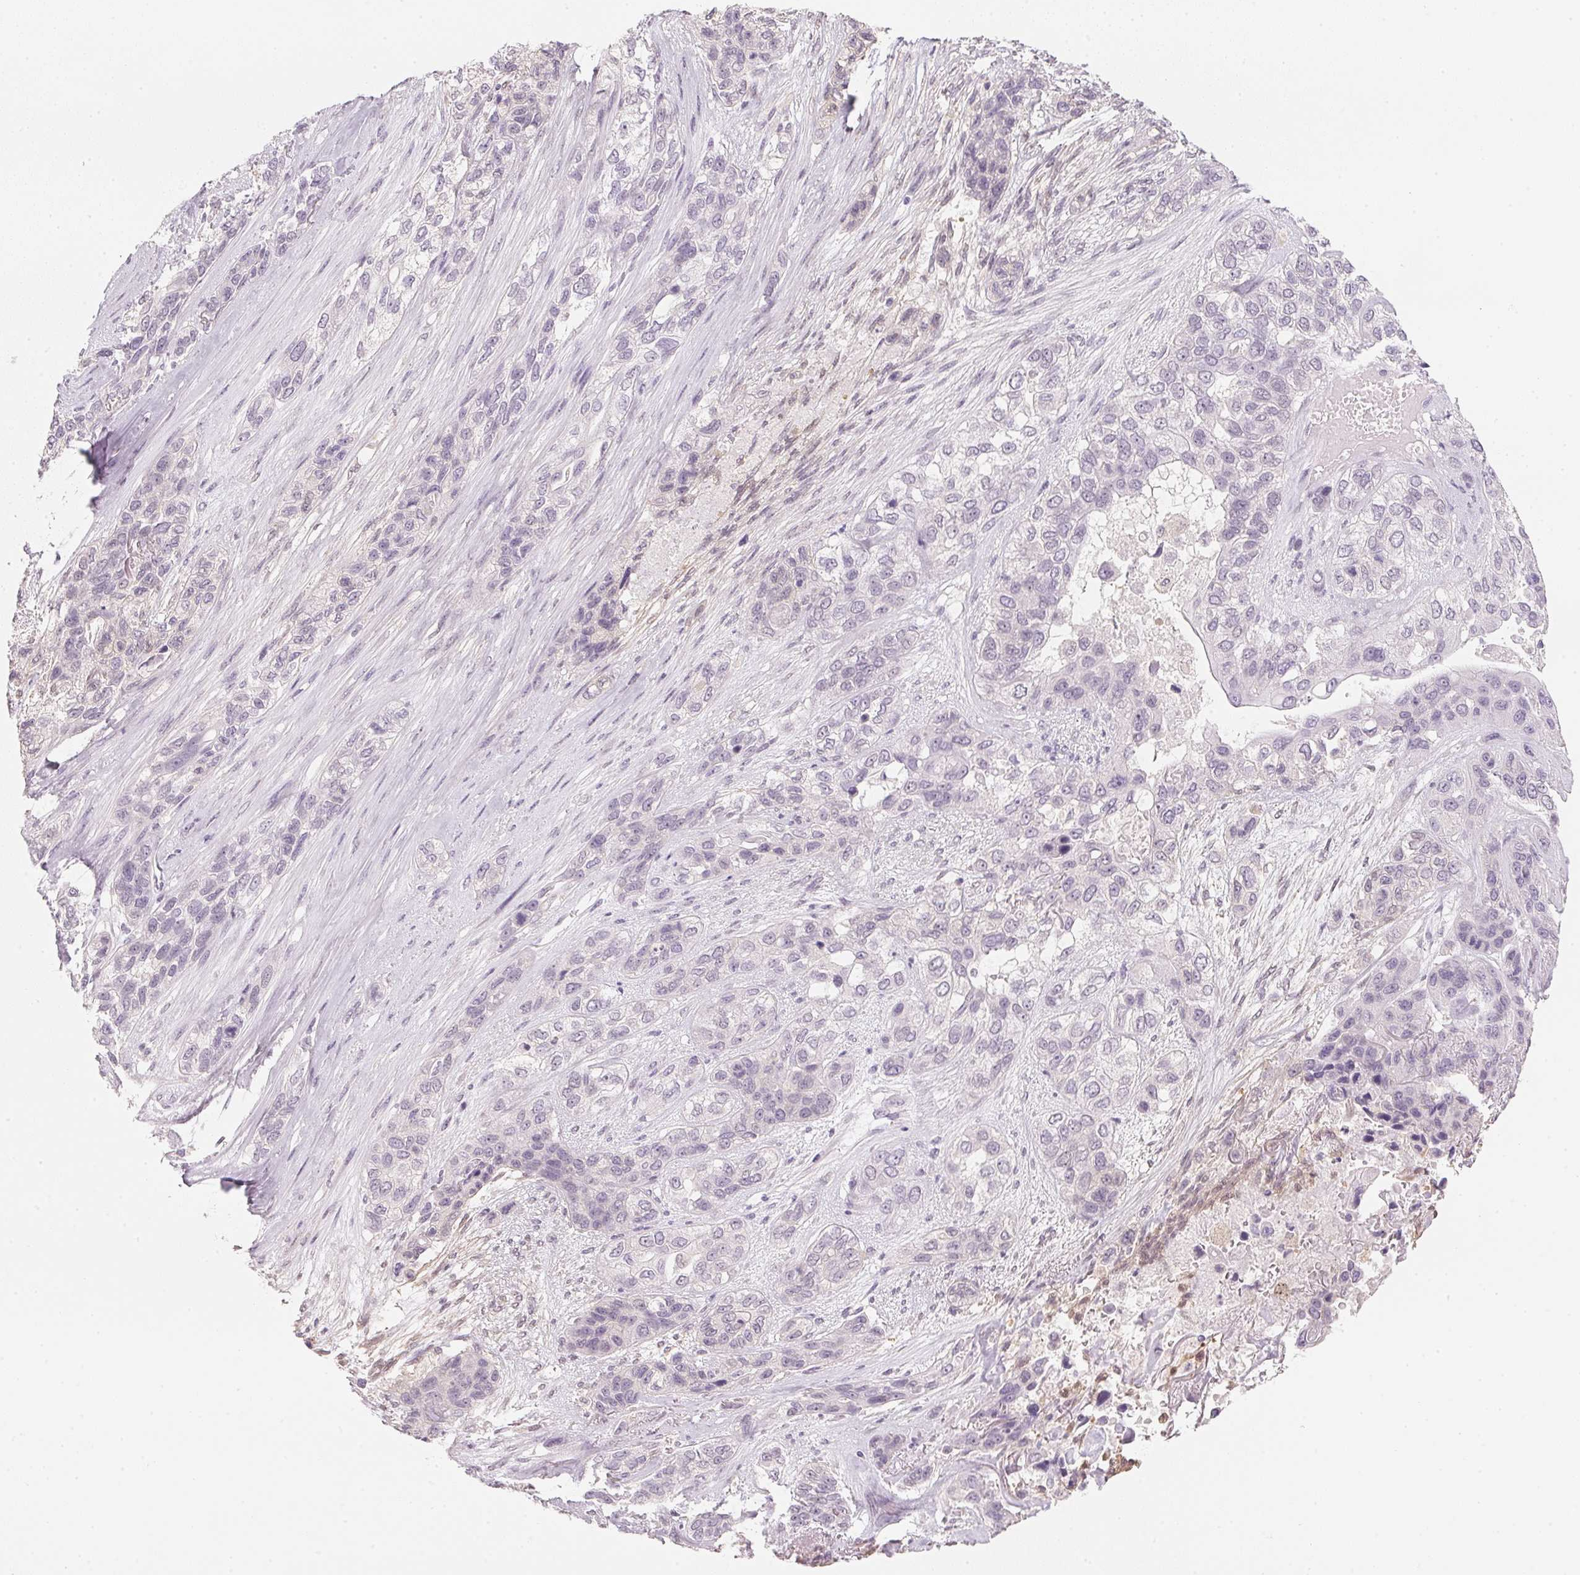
{"staining": {"intensity": "negative", "quantity": "none", "location": "none"}, "tissue": "lung cancer", "cell_type": "Tumor cells", "image_type": "cancer", "snomed": [{"axis": "morphology", "description": "Squamous cell carcinoma, NOS"}, {"axis": "topography", "description": "Lung"}], "caption": "Protein analysis of squamous cell carcinoma (lung) shows no significant staining in tumor cells.", "gene": "CFAP276", "patient": {"sex": "female", "age": 70}}